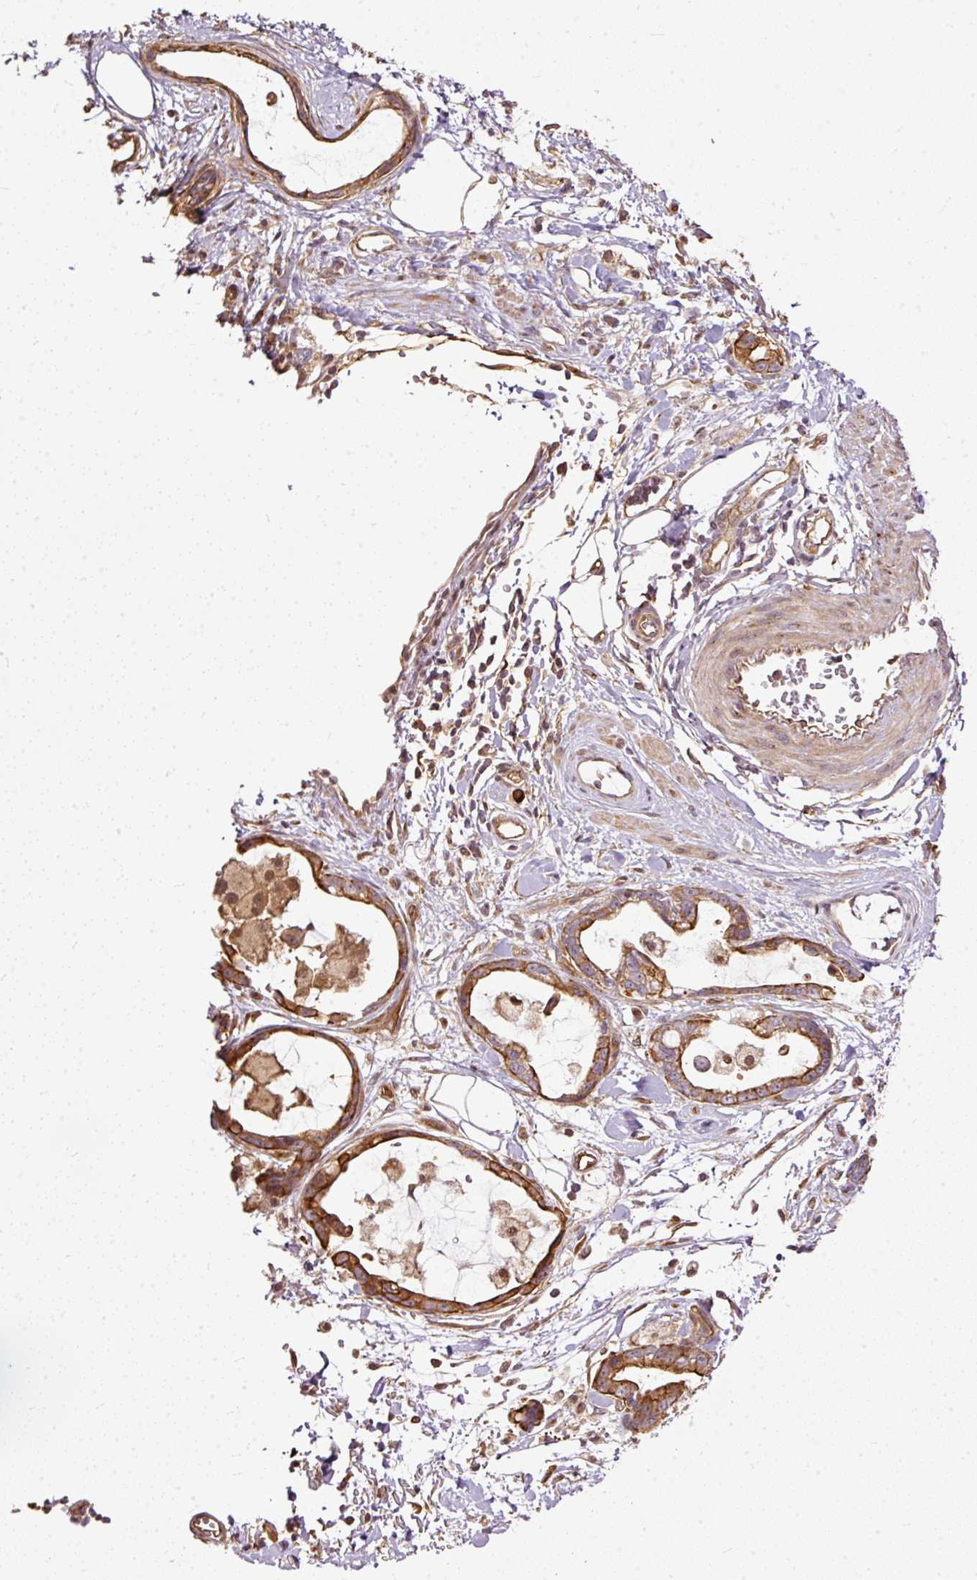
{"staining": {"intensity": "strong", "quantity": ">75%", "location": "cytoplasmic/membranous"}, "tissue": "stomach cancer", "cell_type": "Tumor cells", "image_type": "cancer", "snomed": [{"axis": "morphology", "description": "Adenocarcinoma, NOS"}, {"axis": "topography", "description": "Stomach"}], "caption": "Adenocarcinoma (stomach) stained with a protein marker exhibits strong staining in tumor cells.", "gene": "MIF4GD", "patient": {"sex": "male", "age": 55}}